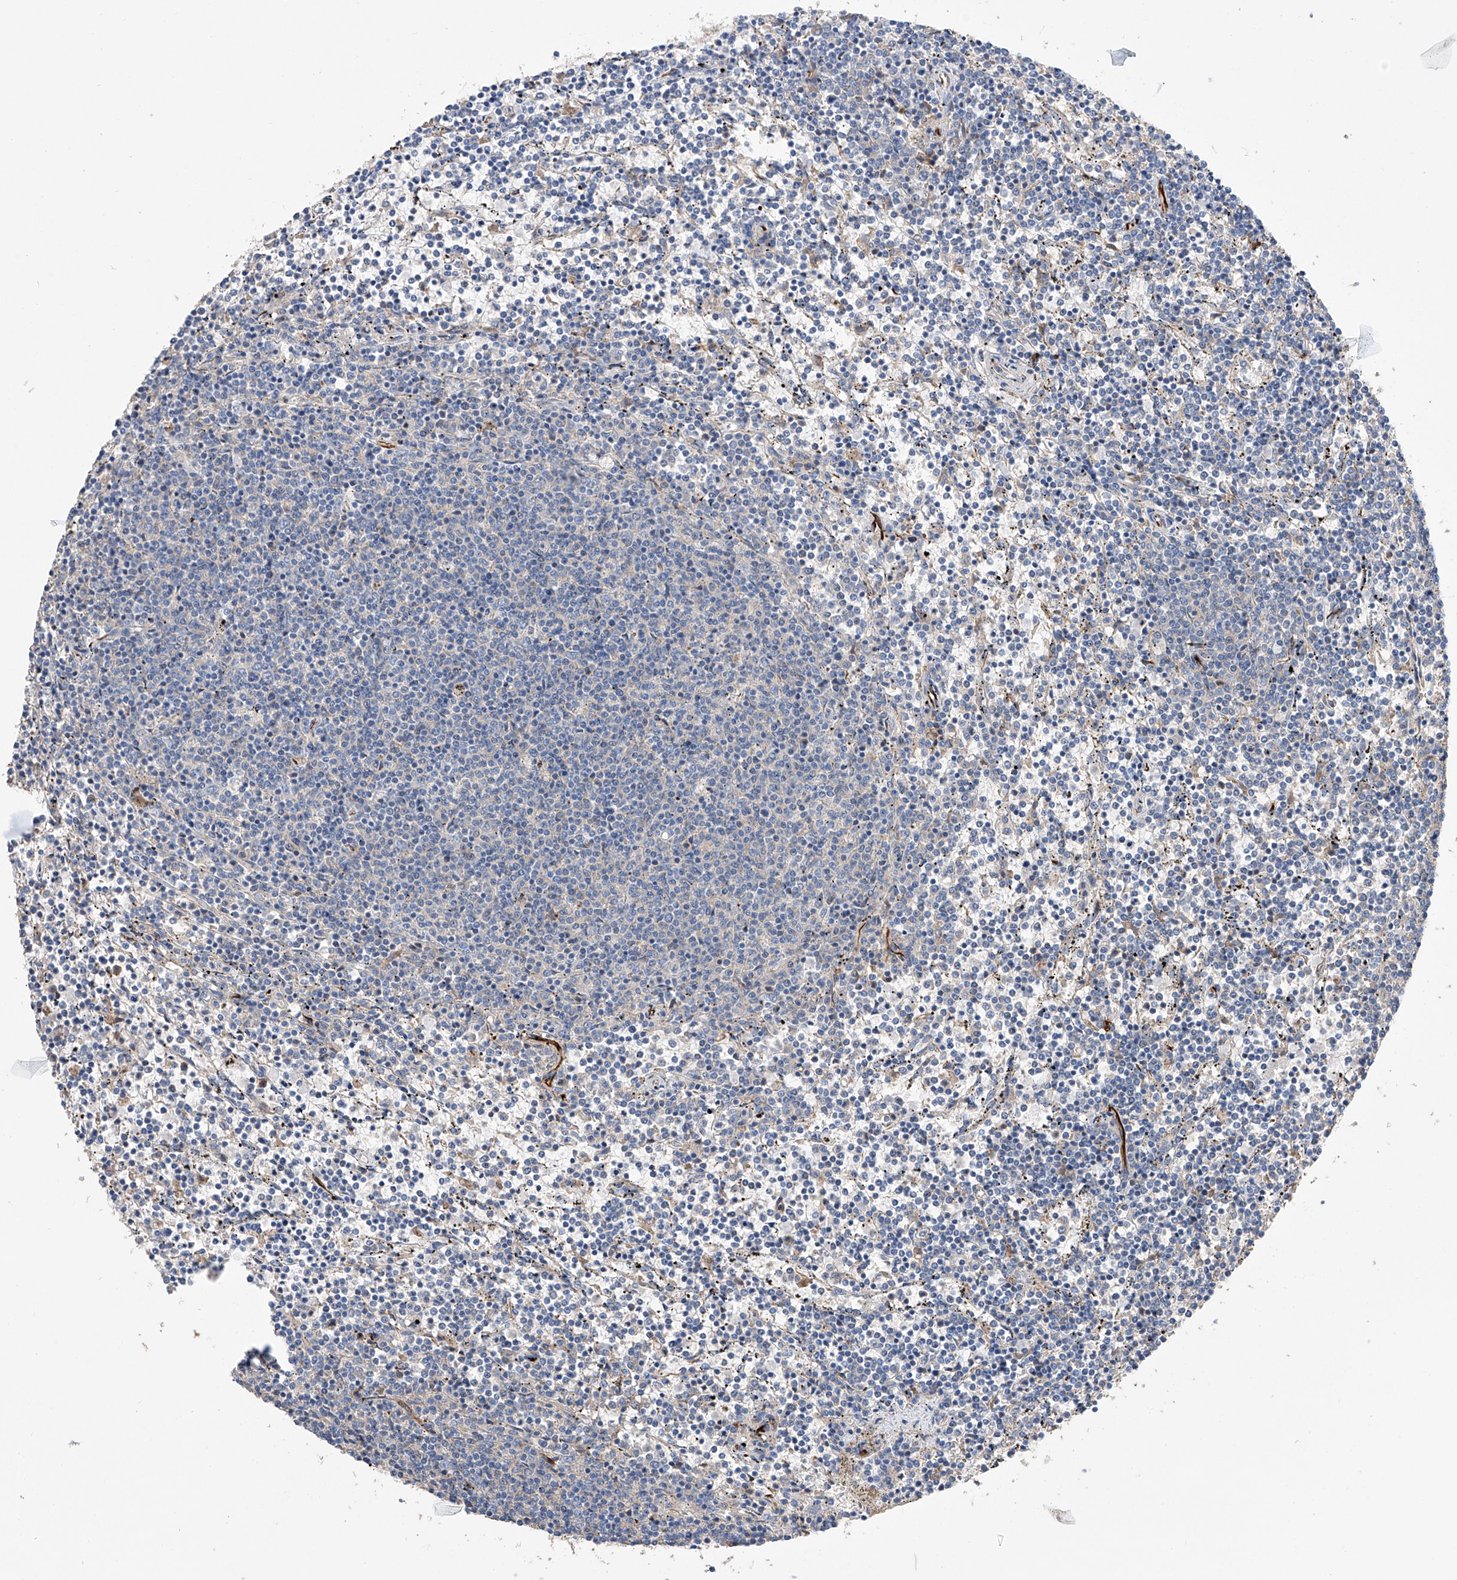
{"staining": {"intensity": "negative", "quantity": "none", "location": "none"}, "tissue": "lymphoma", "cell_type": "Tumor cells", "image_type": "cancer", "snomed": [{"axis": "morphology", "description": "Malignant lymphoma, non-Hodgkin's type, Low grade"}, {"axis": "topography", "description": "Spleen"}], "caption": "Immunohistochemical staining of low-grade malignant lymphoma, non-Hodgkin's type reveals no significant expression in tumor cells.", "gene": "NFATC4", "patient": {"sex": "female", "age": 50}}